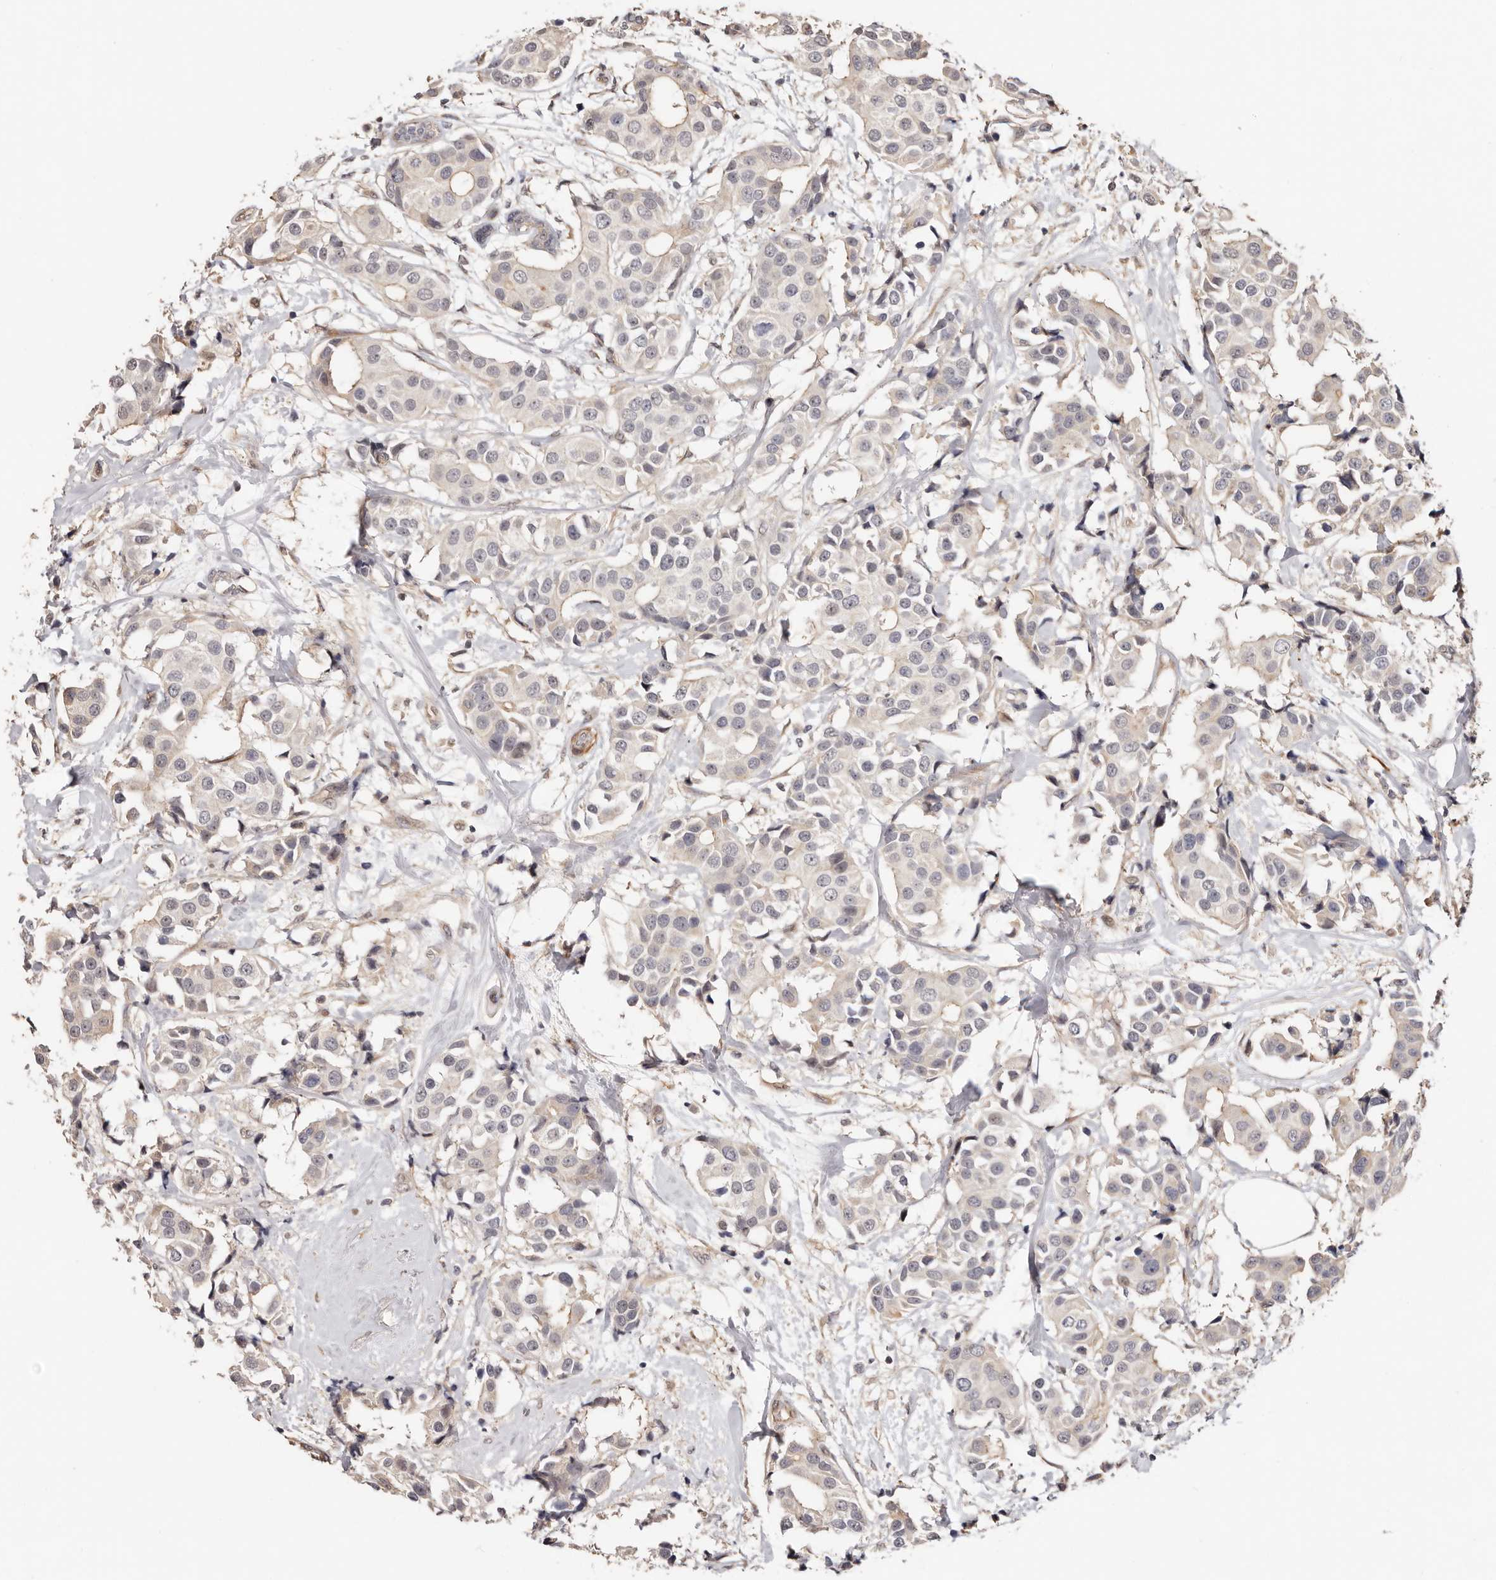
{"staining": {"intensity": "negative", "quantity": "none", "location": "none"}, "tissue": "breast cancer", "cell_type": "Tumor cells", "image_type": "cancer", "snomed": [{"axis": "morphology", "description": "Normal tissue, NOS"}, {"axis": "morphology", "description": "Duct carcinoma"}, {"axis": "topography", "description": "Breast"}], "caption": "This is an immunohistochemistry micrograph of human breast cancer (intraductal carcinoma). There is no staining in tumor cells.", "gene": "TRIP13", "patient": {"sex": "female", "age": 39}}